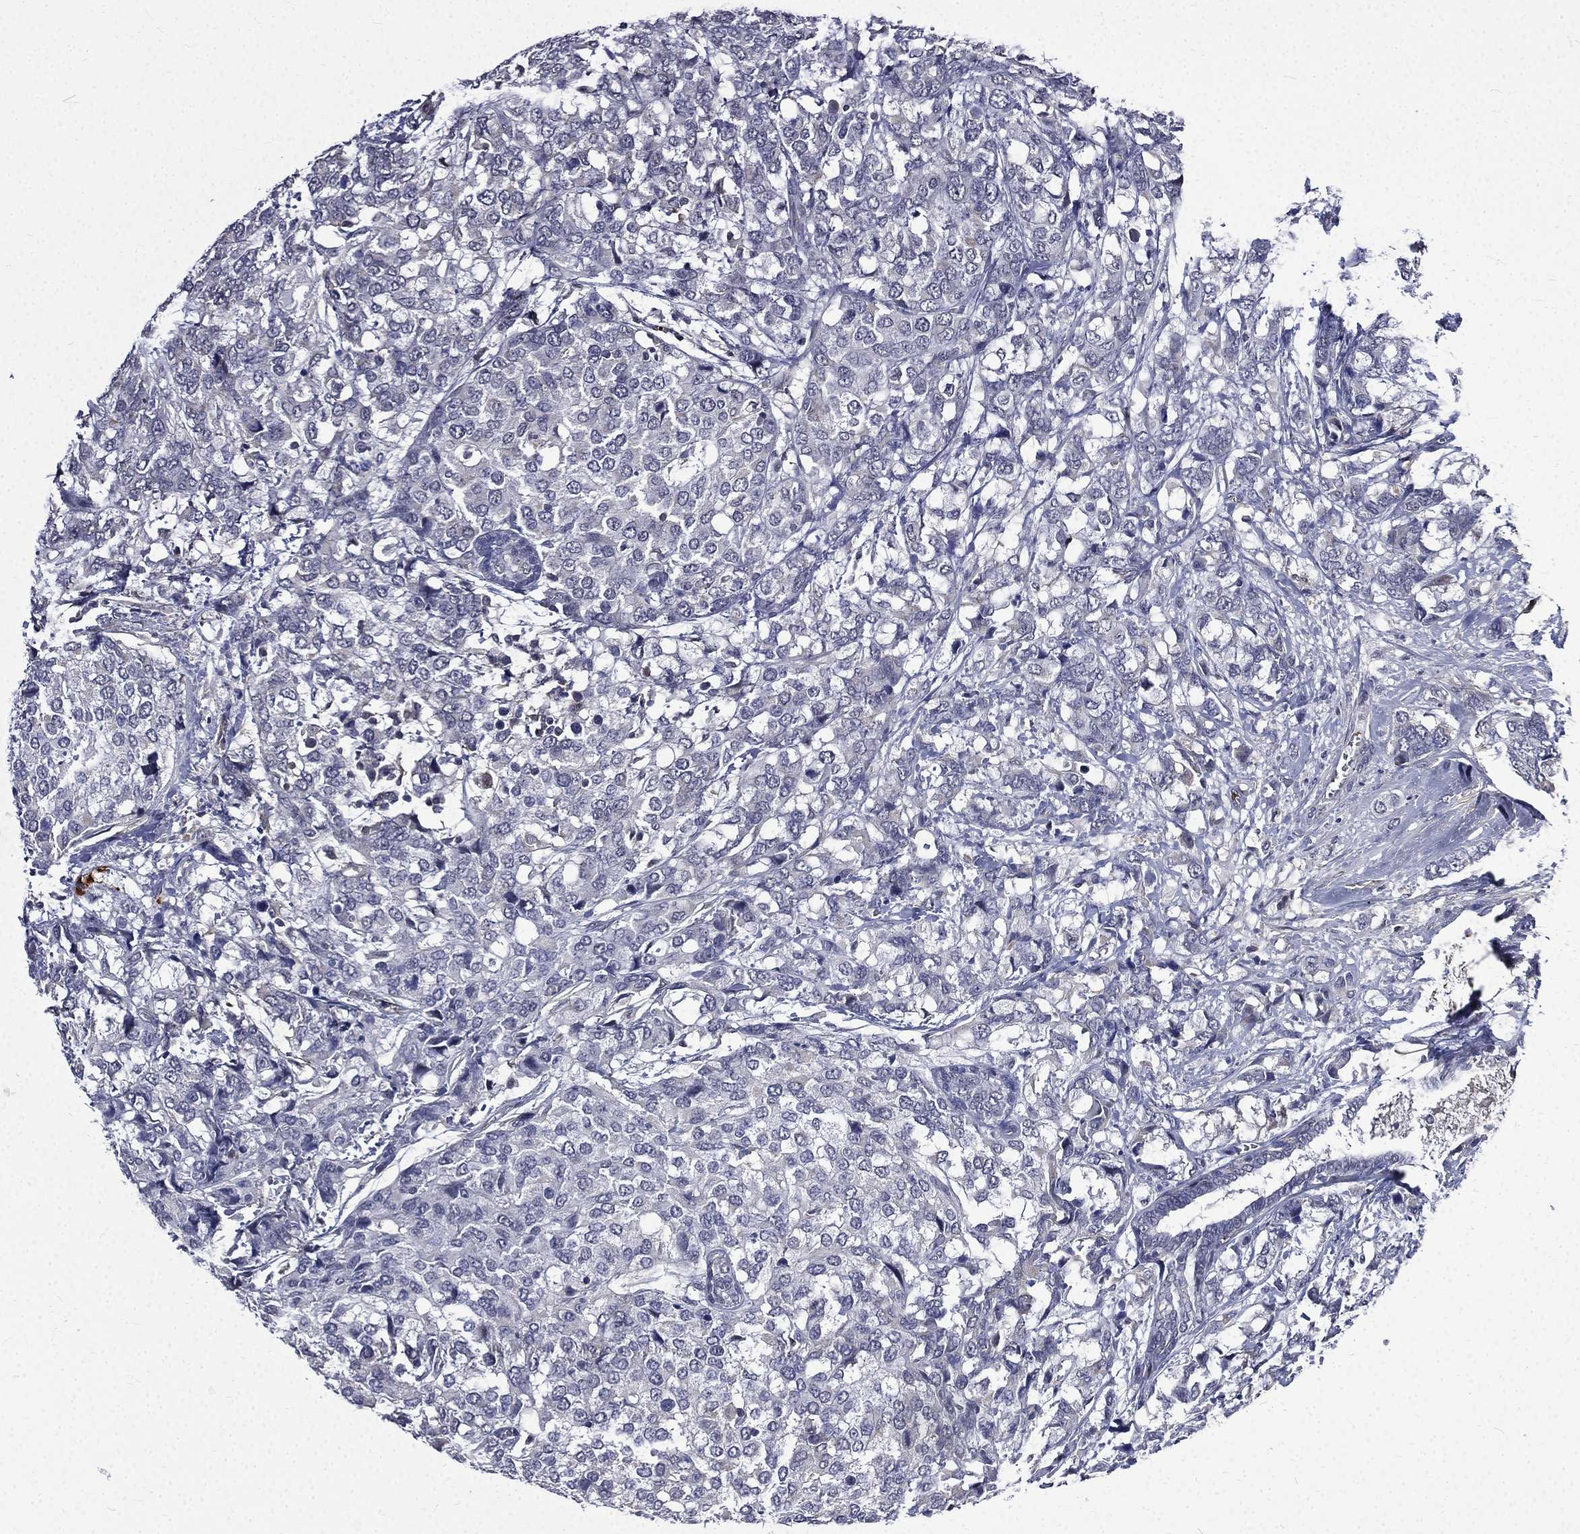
{"staining": {"intensity": "negative", "quantity": "none", "location": "none"}, "tissue": "breast cancer", "cell_type": "Tumor cells", "image_type": "cancer", "snomed": [{"axis": "morphology", "description": "Lobular carcinoma"}, {"axis": "topography", "description": "Breast"}], "caption": "Tumor cells are negative for protein expression in human breast cancer (lobular carcinoma).", "gene": "FGG", "patient": {"sex": "female", "age": 59}}